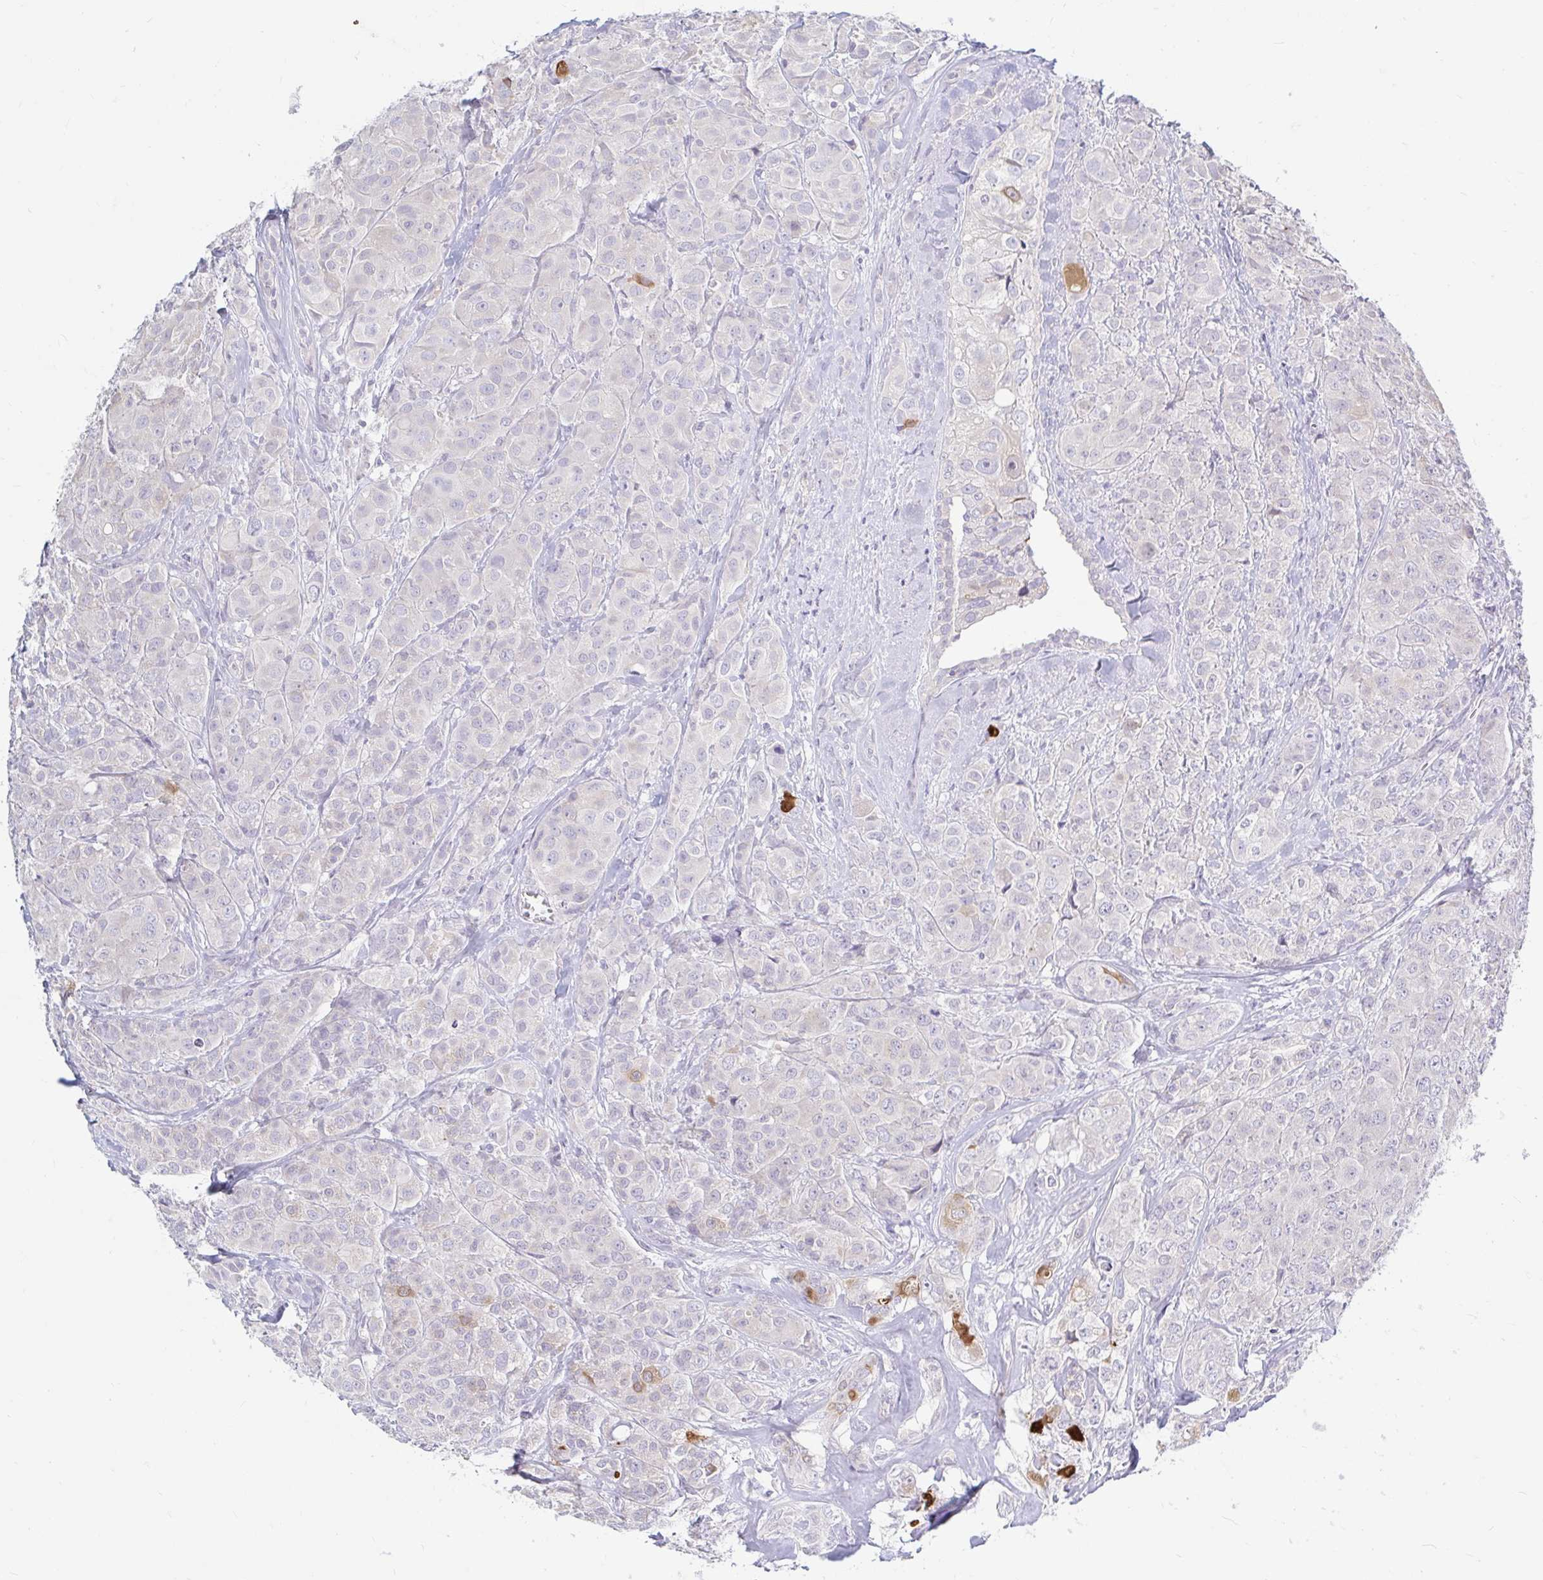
{"staining": {"intensity": "negative", "quantity": "none", "location": "none"}, "tissue": "breast cancer", "cell_type": "Tumor cells", "image_type": "cancer", "snomed": [{"axis": "morphology", "description": "Normal tissue, NOS"}, {"axis": "morphology", "description": "Duct carcinoma"}, {"axis": "topography", "description": "Breast"}], "caption": "This is an immunohistochemistry photomicrograph of human breast cancer. There is no expression in tumor cells.", "gene": "ADH1A", "patient": {"sex": "female", "age": 43}}